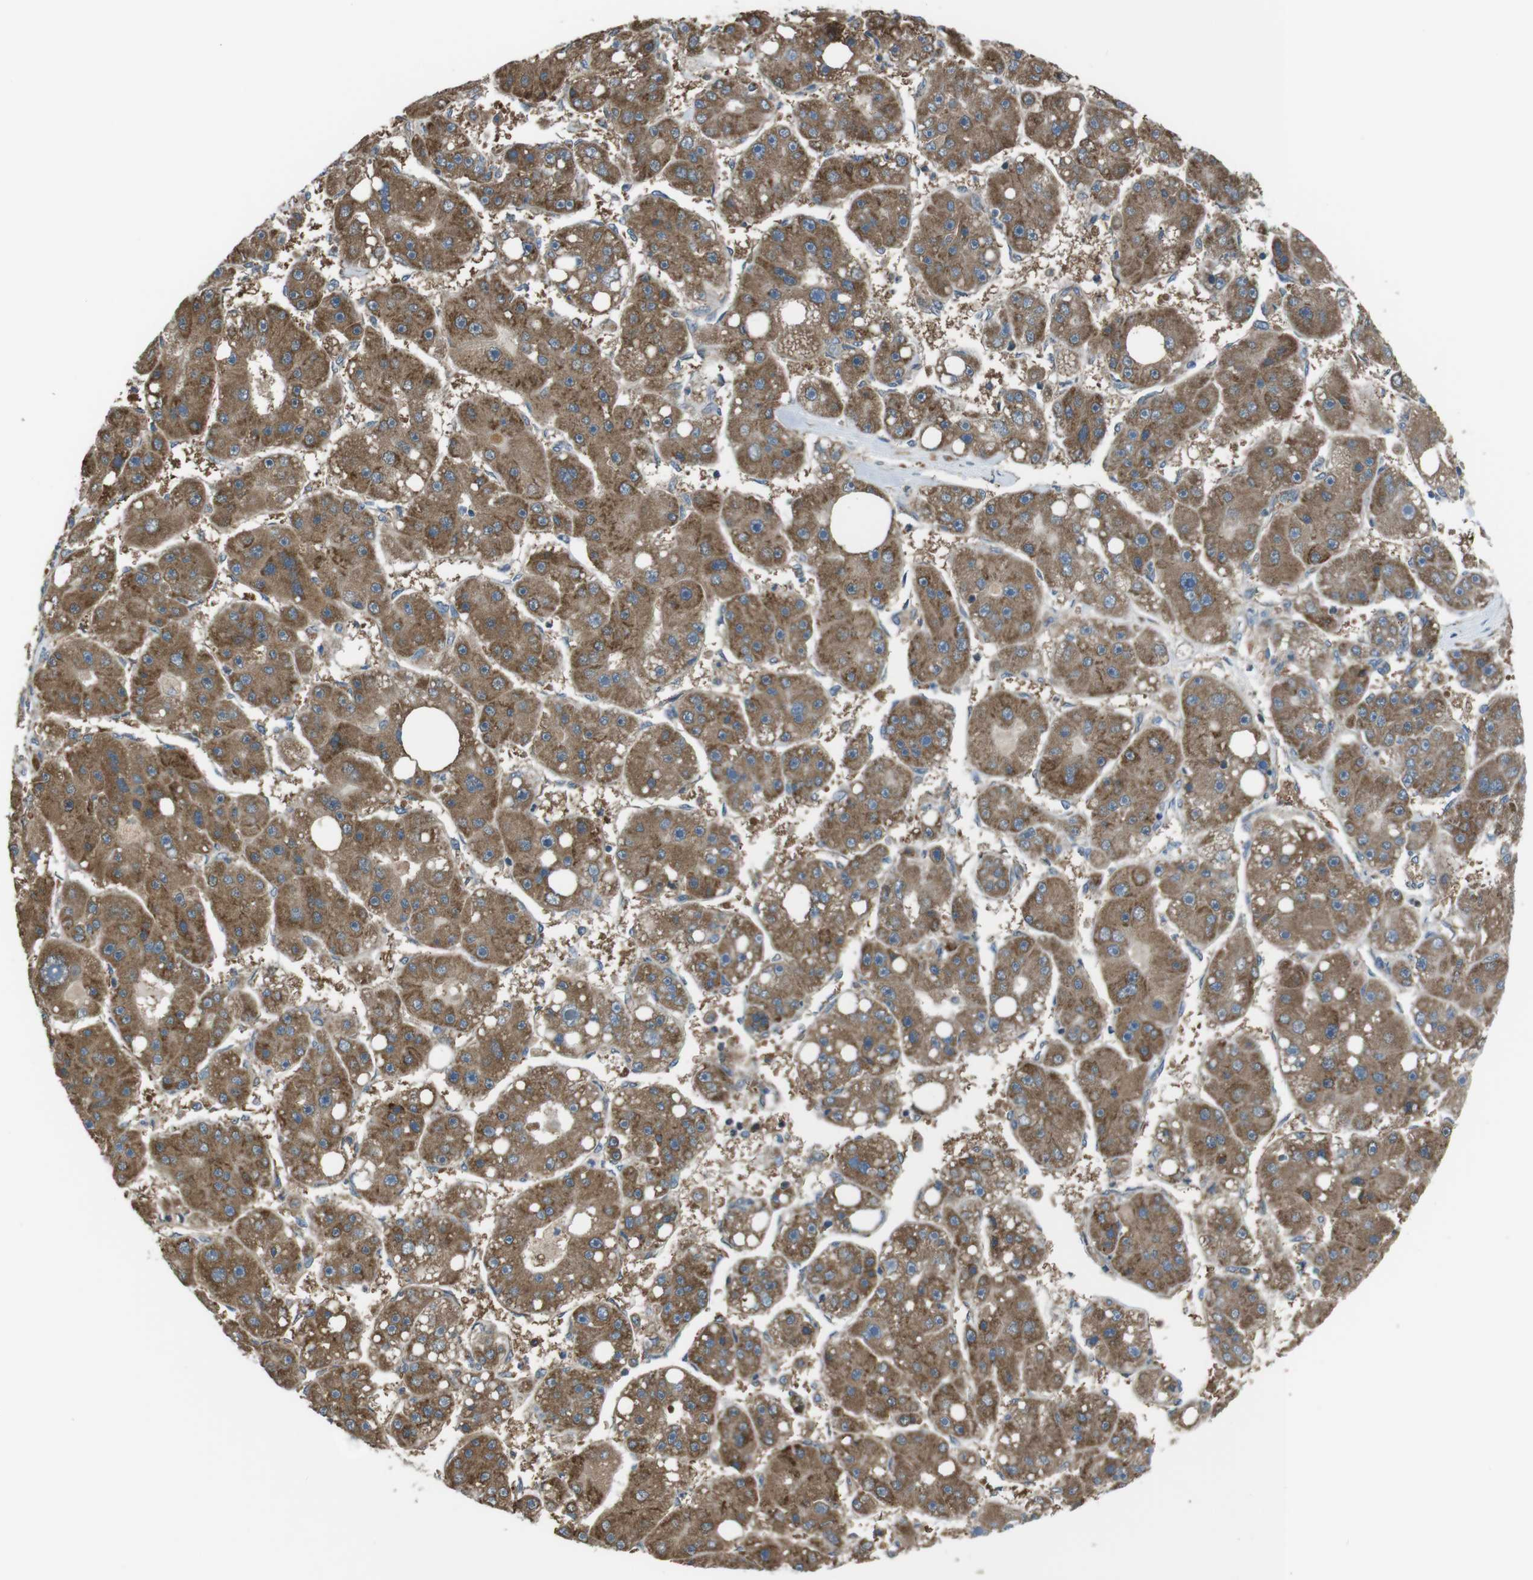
{"staining": {"intensity": "moderate", "quantity": ">75%", "location": "cytoplasmic/membranous"}, "tissue": "liver cancer", "cell_type": "Tumor cells", "image_type": "cancer", "snomed": [{"axis": "morphology", "description": "Carcinoma, Hepatocellular, NOS"}, {"axis": "topography", "description": "Liver"}], "caption": "A micrograph showing moderate cytoplasmic/membranous expression in about >75% of tumor cells in liver hepatocellular carcinoma, as visualized by brown immunohistochemical staining.", "gene": "SSR3", "patient": {"sex": "female", "age": 61}}